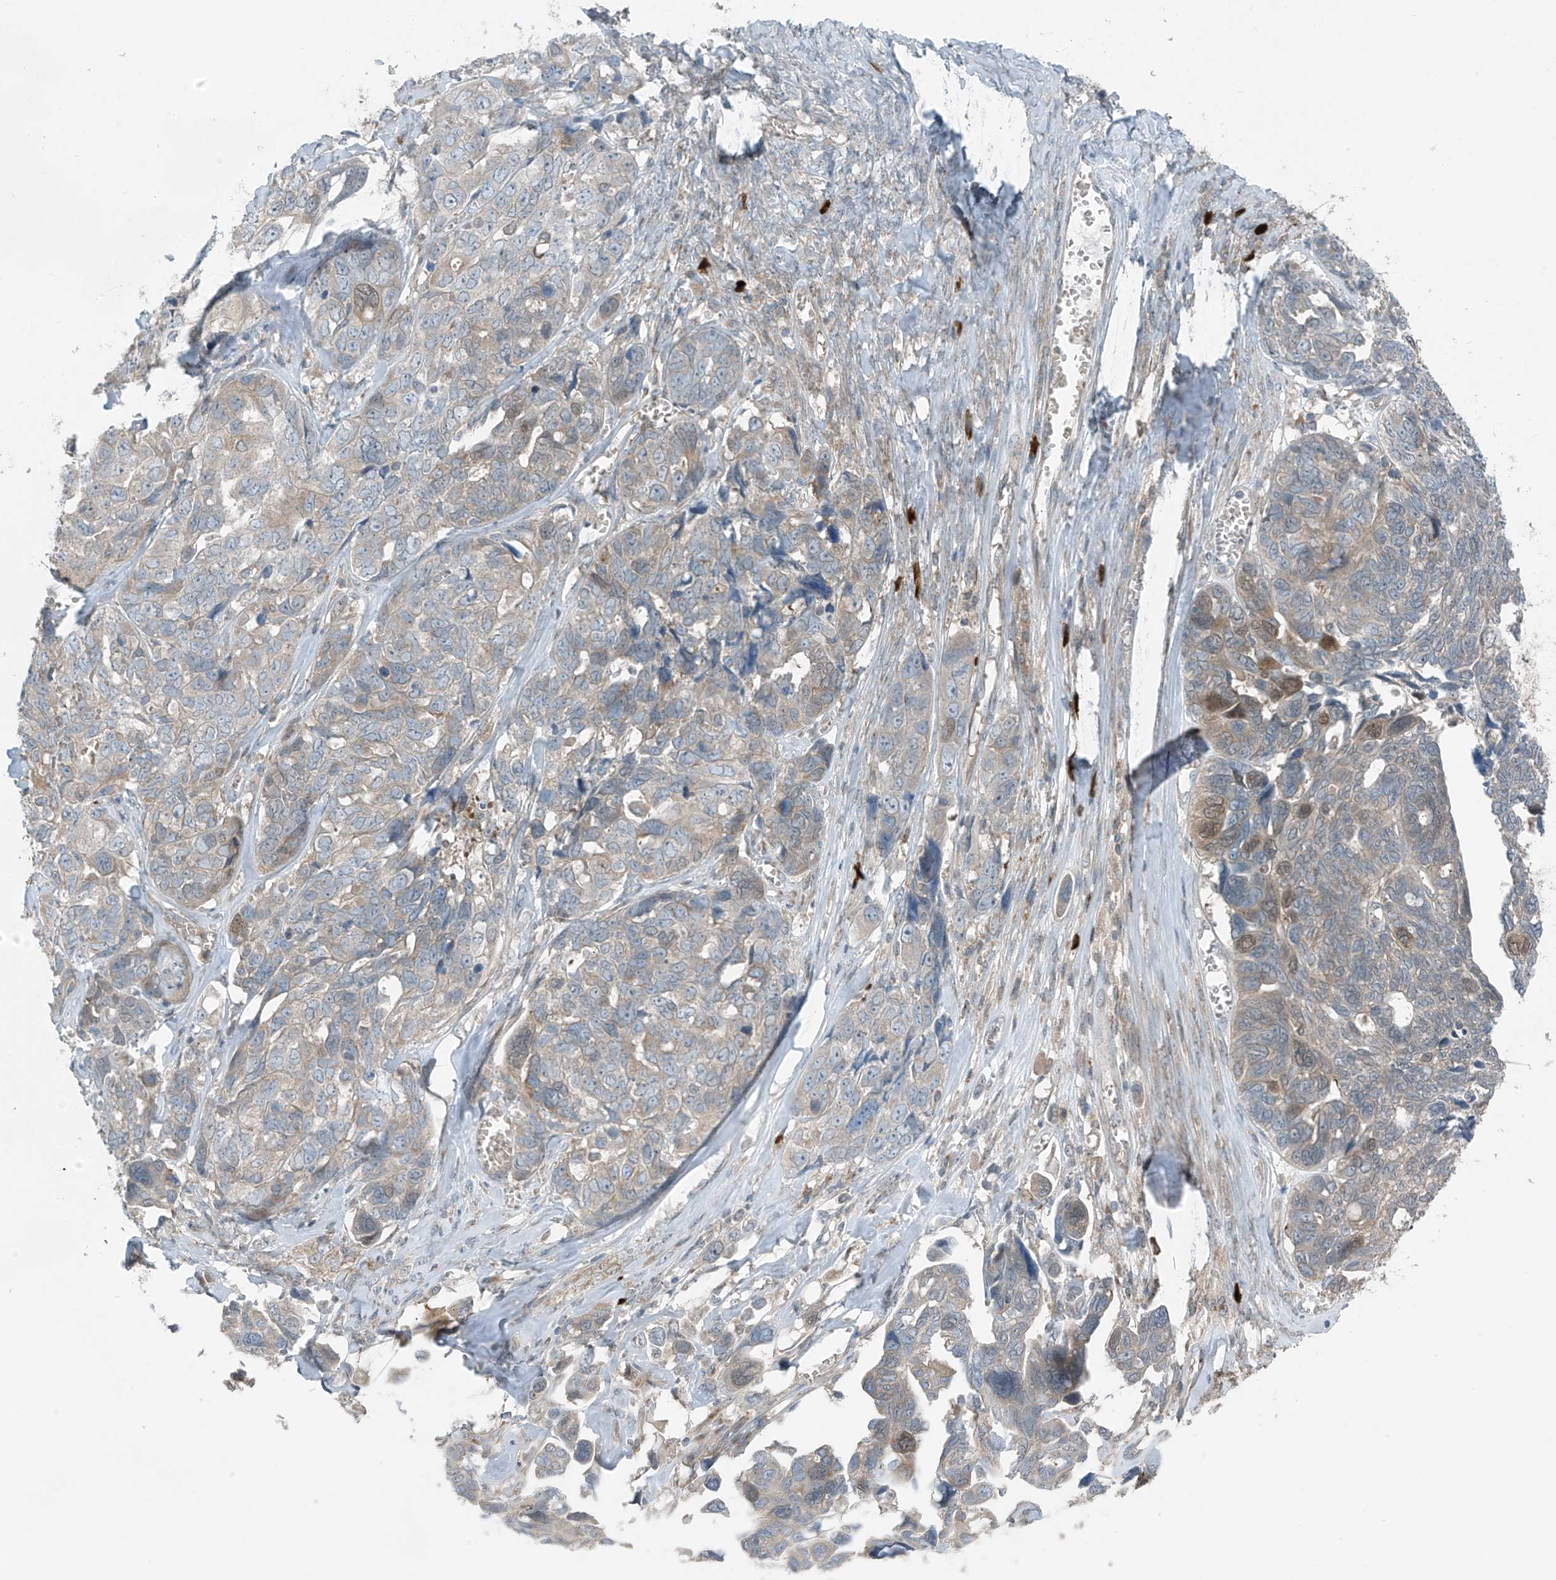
{"staining": {"intensity": "moderate", "quantity": "<25%", "location": "cytoplasmic/membranous,nuclear"}, "tissue": "ovarian cancer", "cell_type": "Tumor cells", "image_type": "cancer", "snomed": [{"axis": "morphology", "description": "Cystadenocarcinoma, serous, NOS"}, {"axis": "topography", "description": "Ovary"}], "caption": "A low amount of moderate cytoplasmic/membranous and nuclear expression is seen in about <25% of tumor cells in serous cystadenocarcinoma (ovarian) tissue.", "gene": "SLC12A6", "patient": {"sex": "female", "age": 79}}